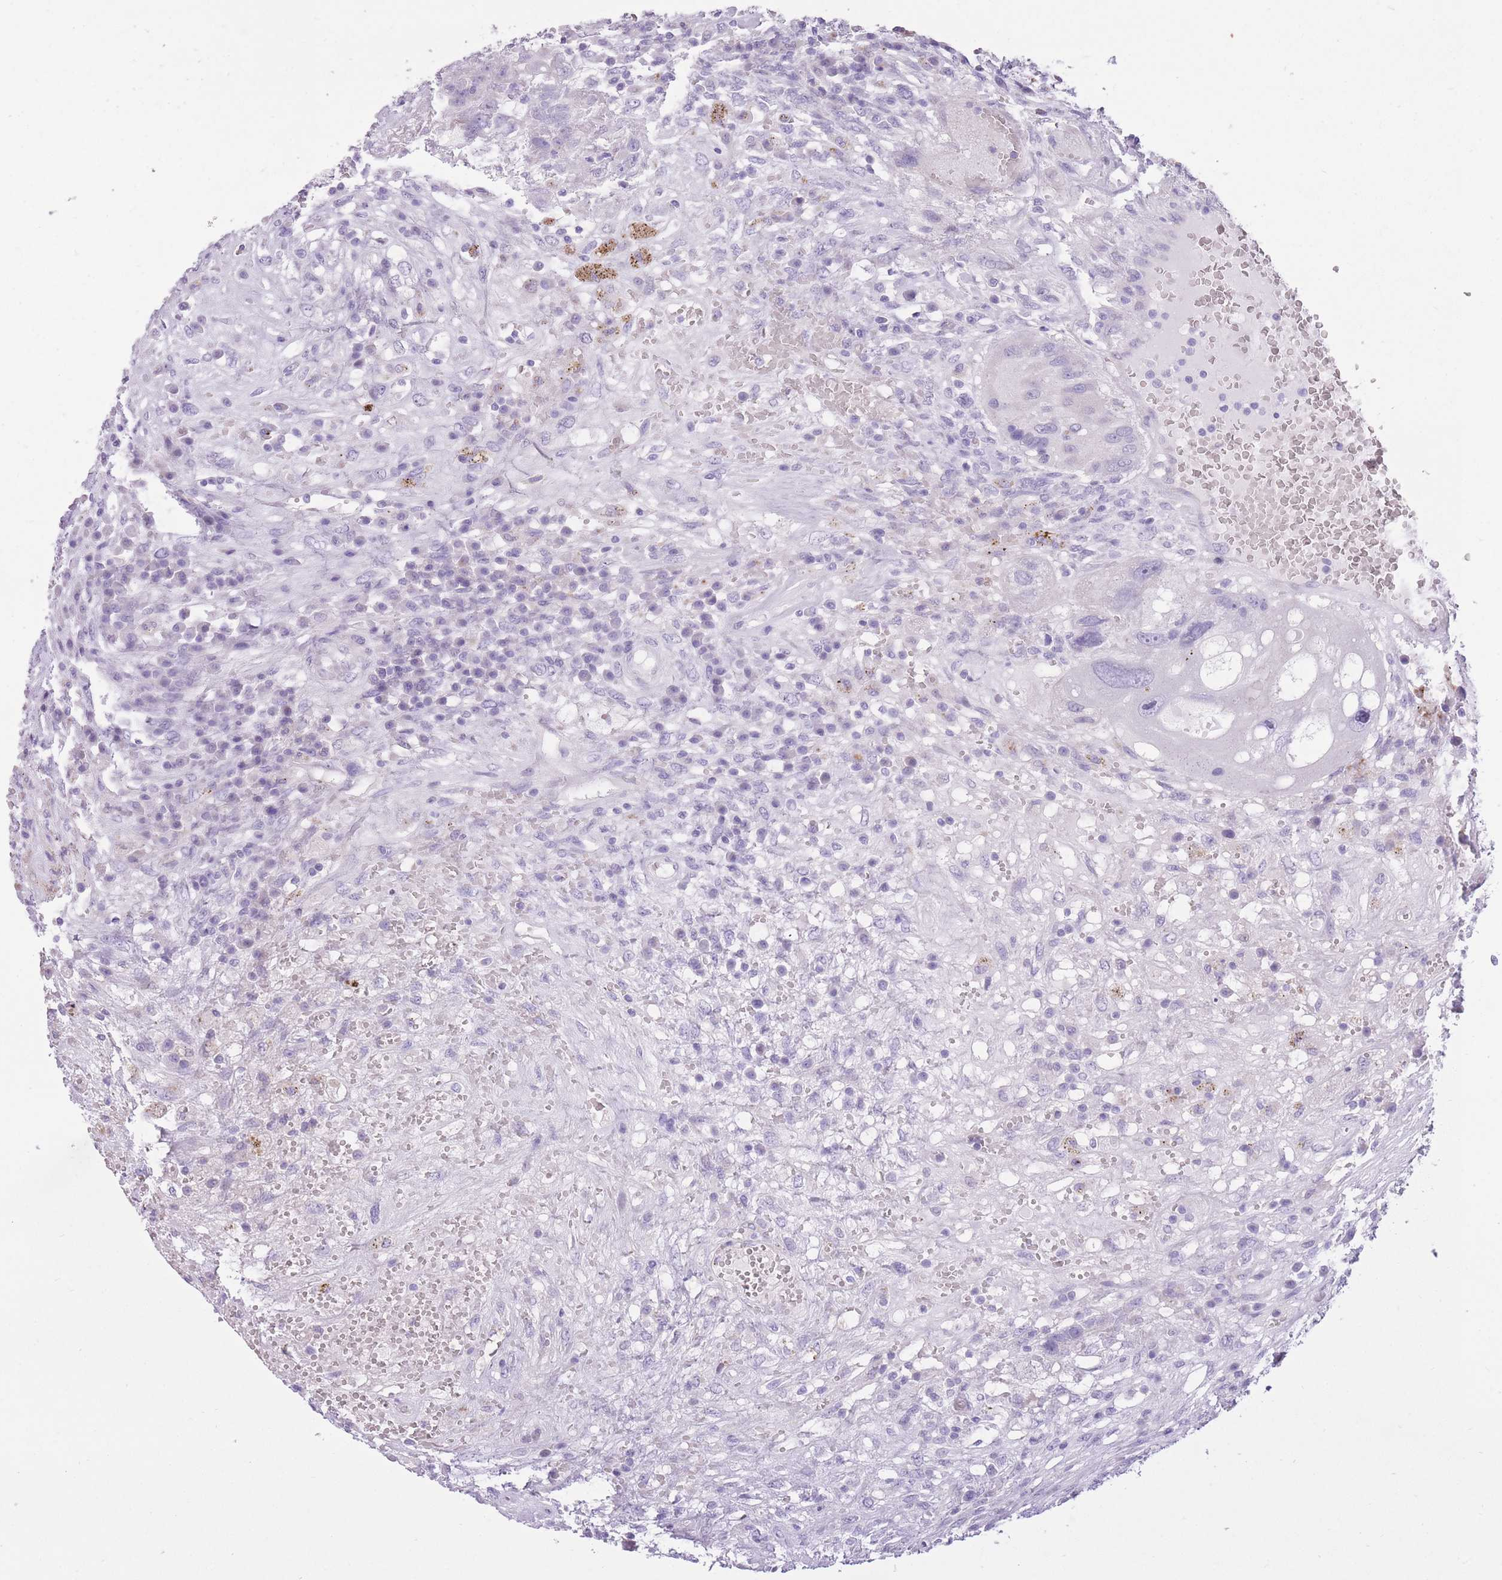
{"staining": {"intensity": "negative", "quantity": "none", "location": "none"}, "tissue": "testis cancer", "cell_type": "Tumor cells", "image_type": "cancer", "snomed": [{"axis": "morphology", "description": "Carcinoma, Embryonal, NOS"}, {"axis": "topography", "description": "Testis"}], "caption": "The micrograph shows no significant expression in tumor cells of testis cancer (embryonal carcinoma). (DAB (3,3'-diaminobenzidine) immunohistochemistry (IHC) visualized using brightfield microscopy, high magnification).", "gene": "WDR70", "patient": {"sex": "male", "age": 26}}